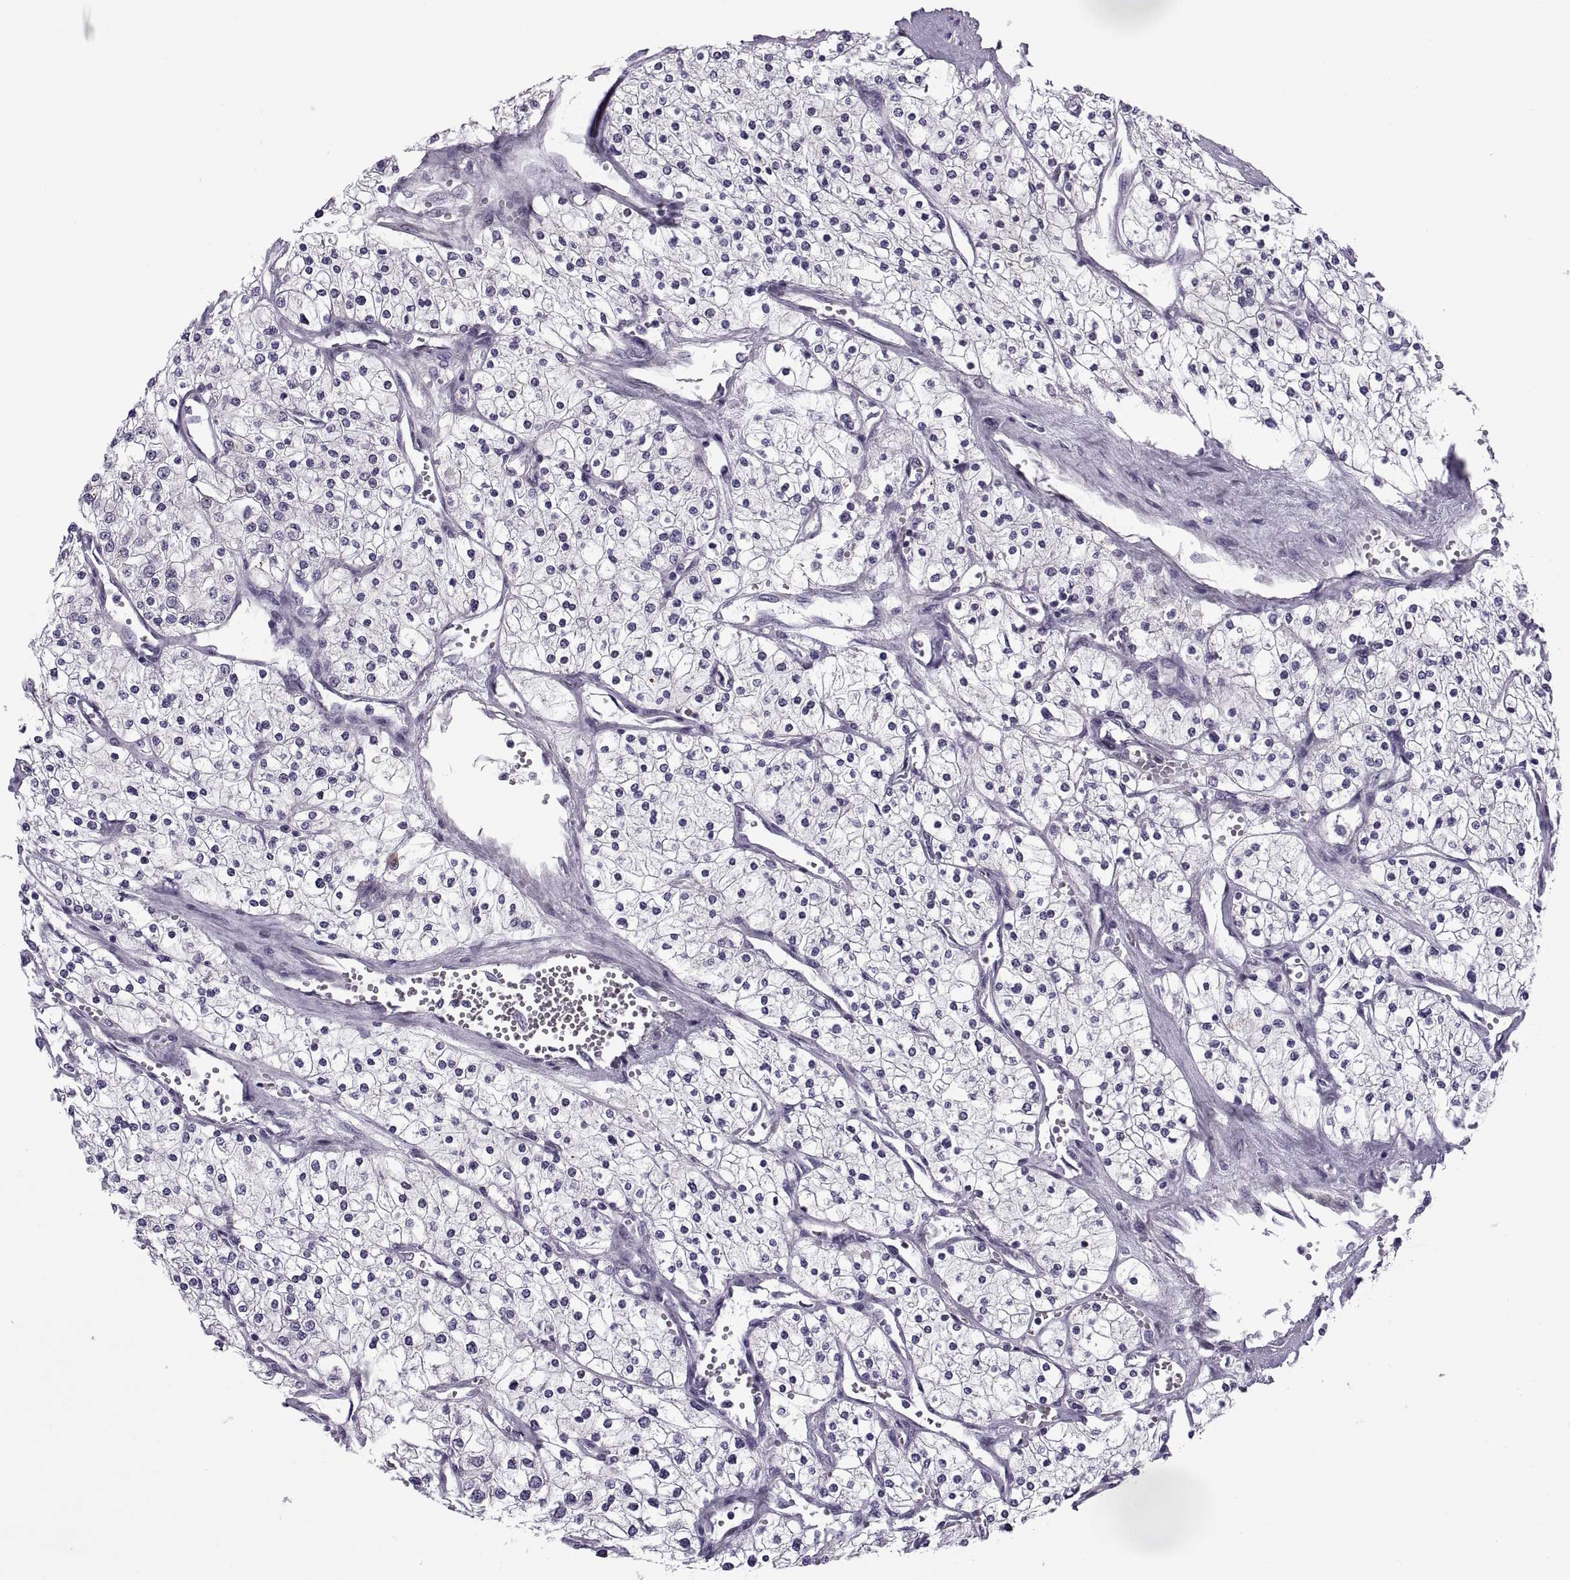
{"staining": {"intensity": "negative", "quantity": "none", "location": "none"}, "tissue": "renal cancer", "cell_type": "Tumor cells", "image_type": "cancer", "snomed": [{"axis": "morphology", "description": "Adenocarcinoma, NOS"}, {"axis": "topography", "description": "Kidney"}], "caption": "The histopathology image demonstrates no significant positivity in tumor cells of renal cancer. (DAB IHC, high magnification).", "gene": "MAGEB1", "patient": {"sex": "male", "age": 80}}